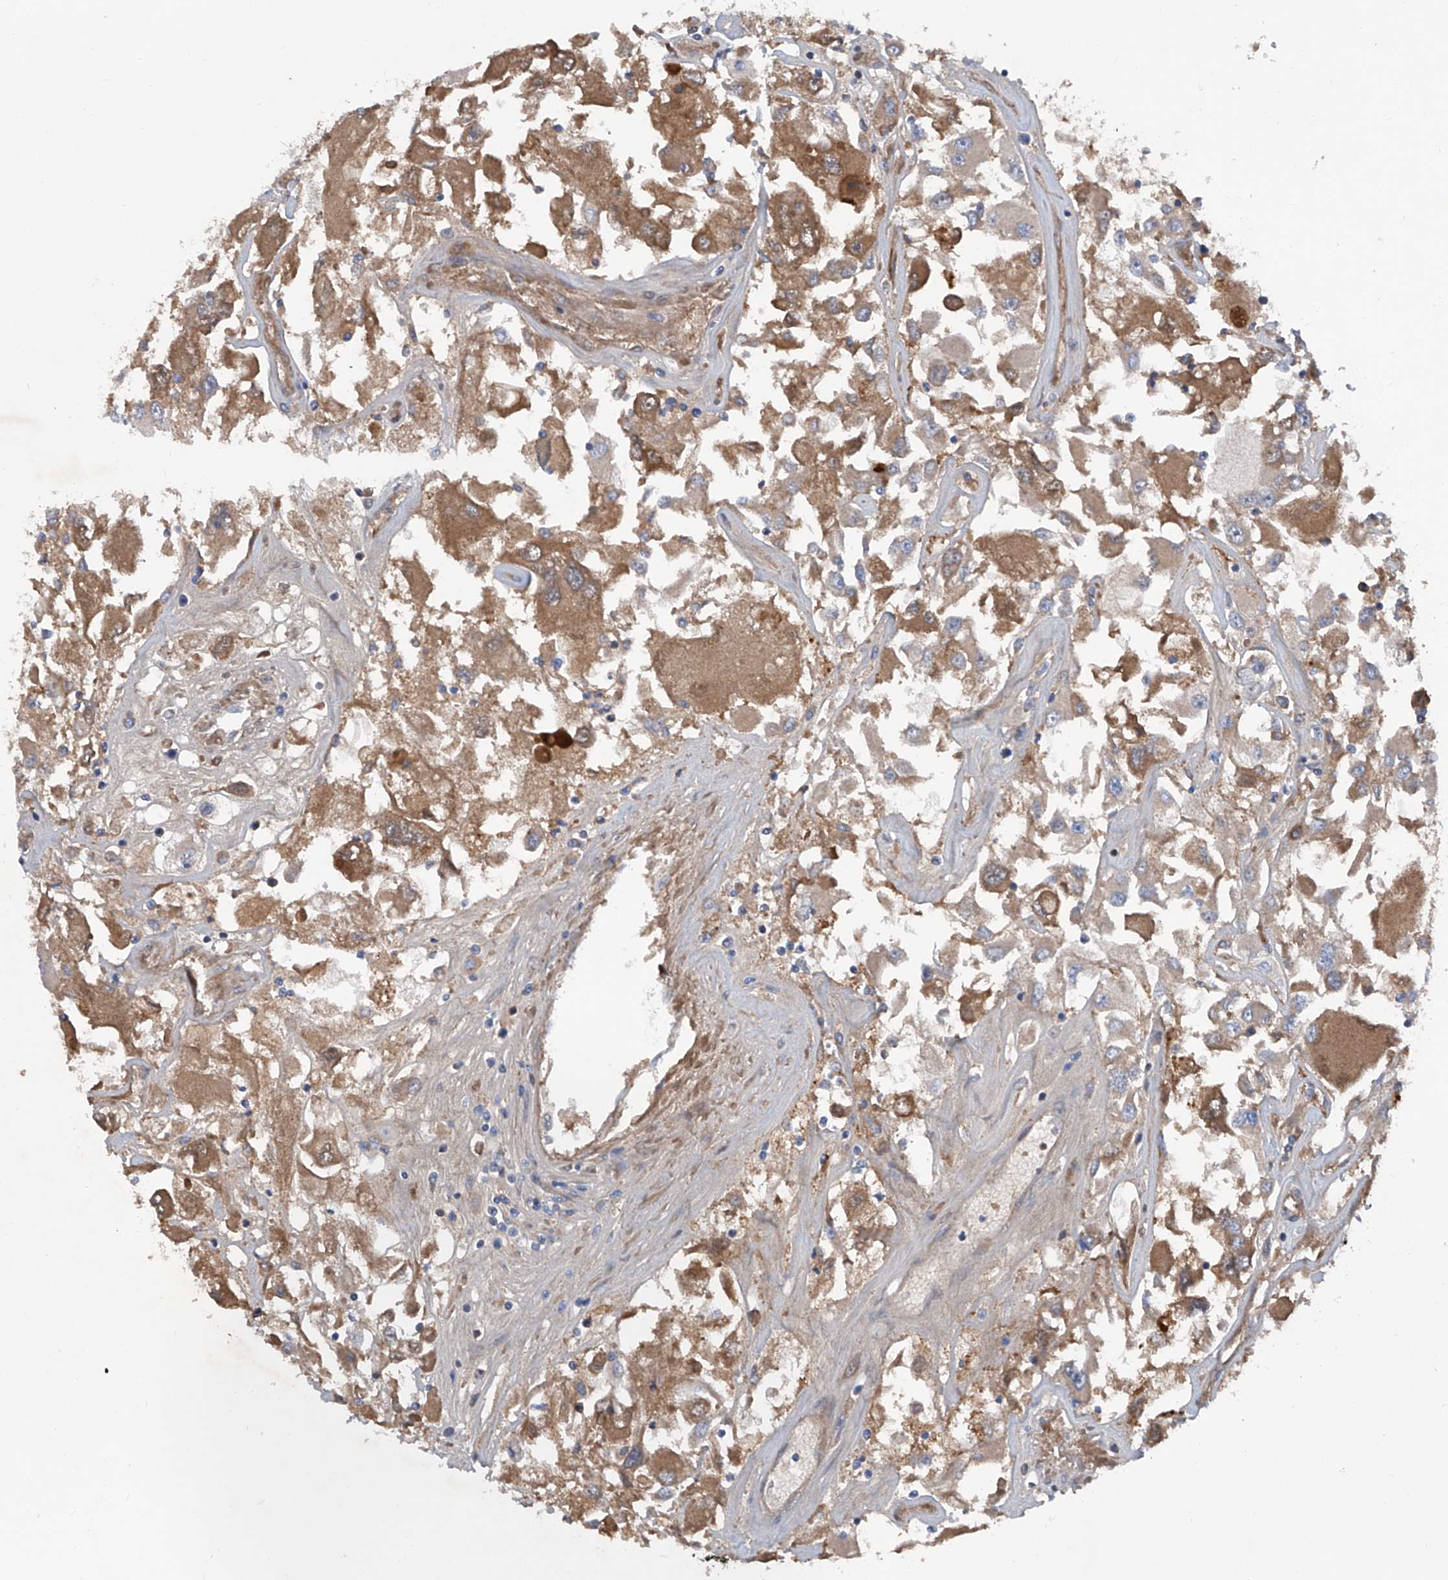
{"staining": {"intensity": "moderate", "quantity": ">75%", "location": "cytoplasmic/membranous"}, "tissue": "renal cancer", "cell_type": "Tumor cells", "image_type": "cancer", "snomed": [{"axis": "morphology", "description": "Adenocarcinoma, NOS"}, {"axis": "topography", "description": "Kidney"}], "caption": "Immunohistochemistry (IHC) (DAB) staining of human renal cancer (adenocarcinoma) shows moderate cytoplasmic/membranous protein staining in approximately >75% of tumor cells.", "gene": "ASCC3", "patient": {"sex": "female", "age": 52}}